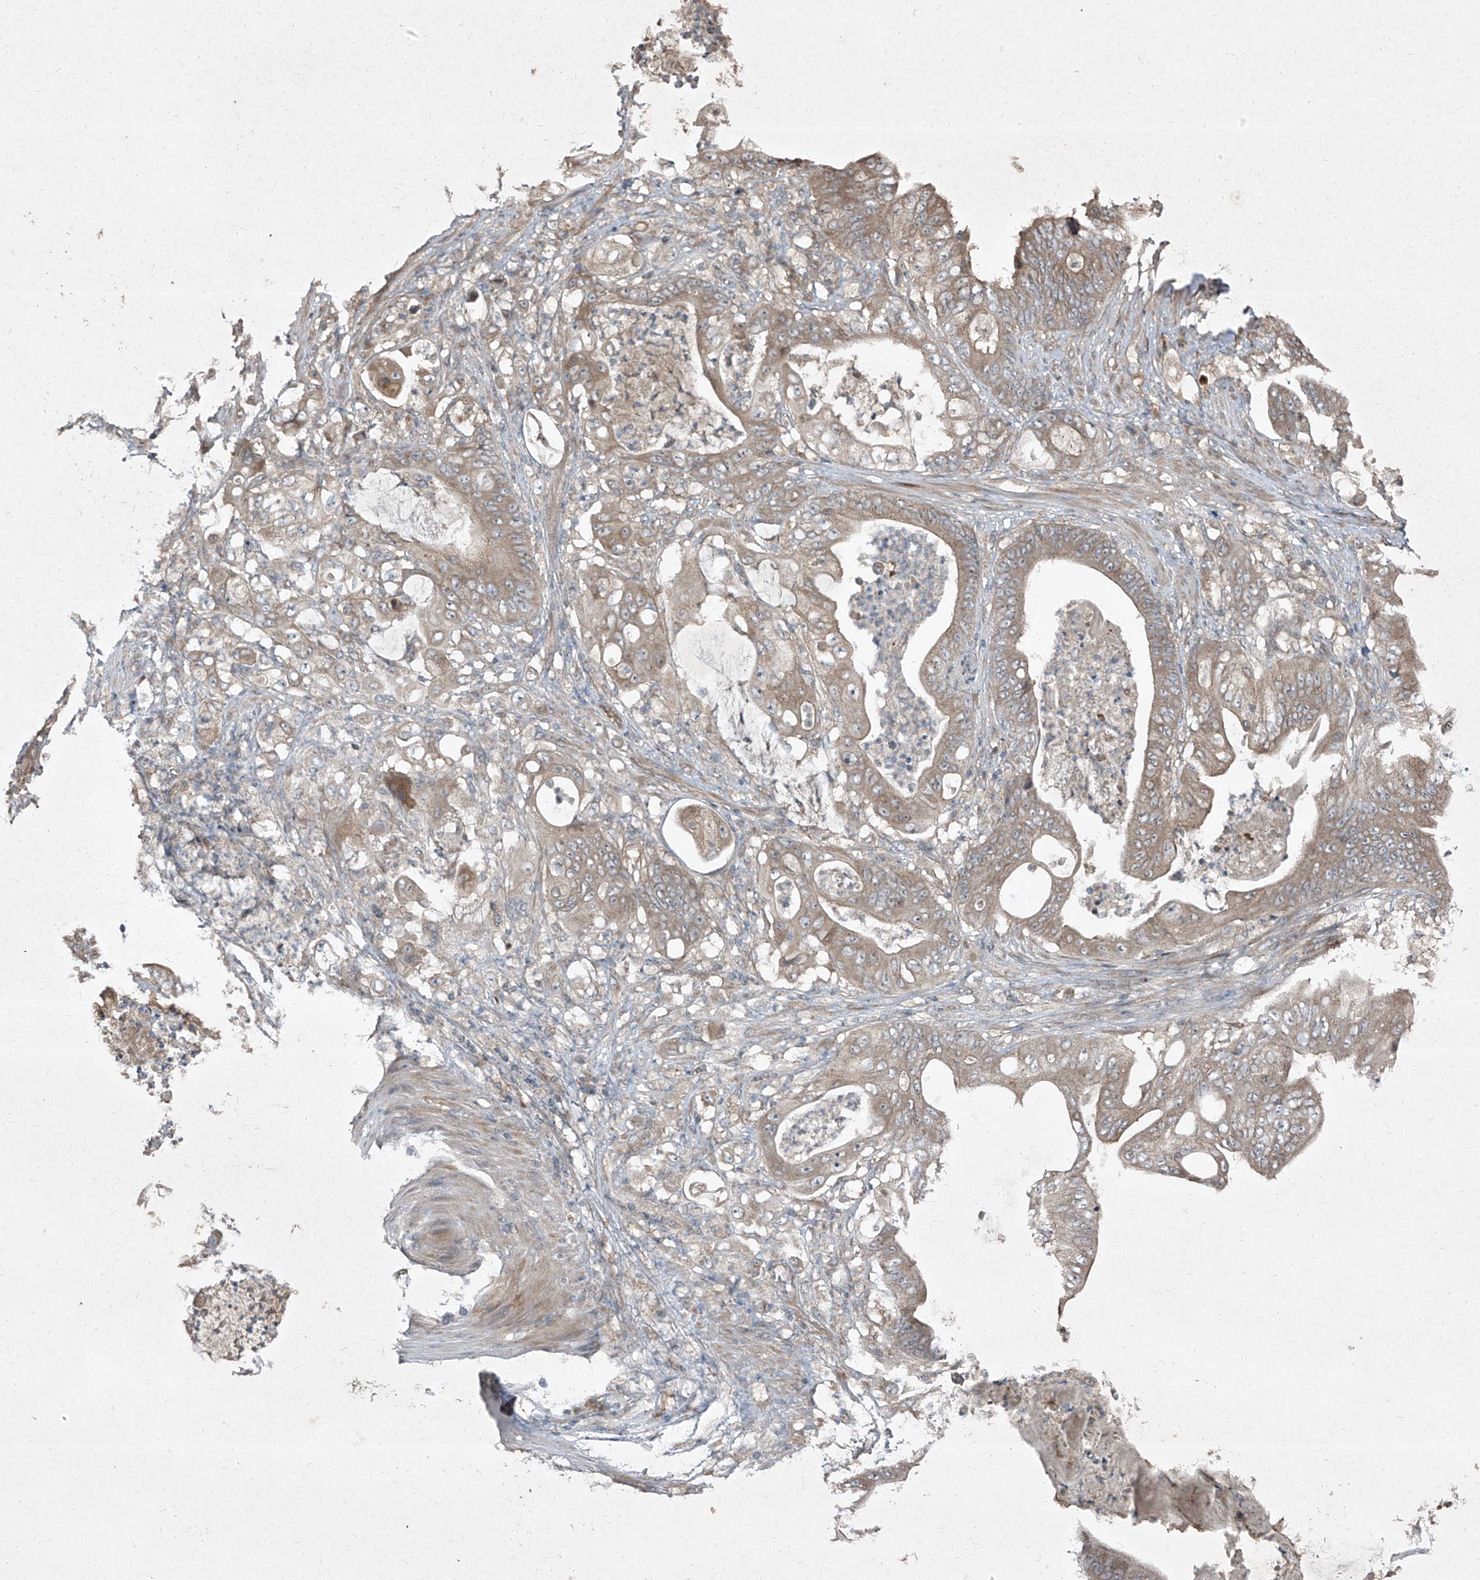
{"staining": {"intensity": "weak", "quantity": ">75%", "location": "cytoplasmic/membranous"}, "tissue": "stomach cancer", "cell_type": "Tumor cells", "image_type": "cancer", "snomed": [{"axis": "morphology", "description": "Adenocarcinoma, NOS"}, {"axis": "topography", "description": "Stomach"}], "caption": "Tumor cells display weak cytoplasmic/membranous staining in about >75% of cells in stomach cancer. The staining was performed using DAB, with brown indicating positive protein expression. Nuclei are stained blue with hematoxylin.", "gene": "CCN1", "patient": {"sex": "female", "age": 73}}